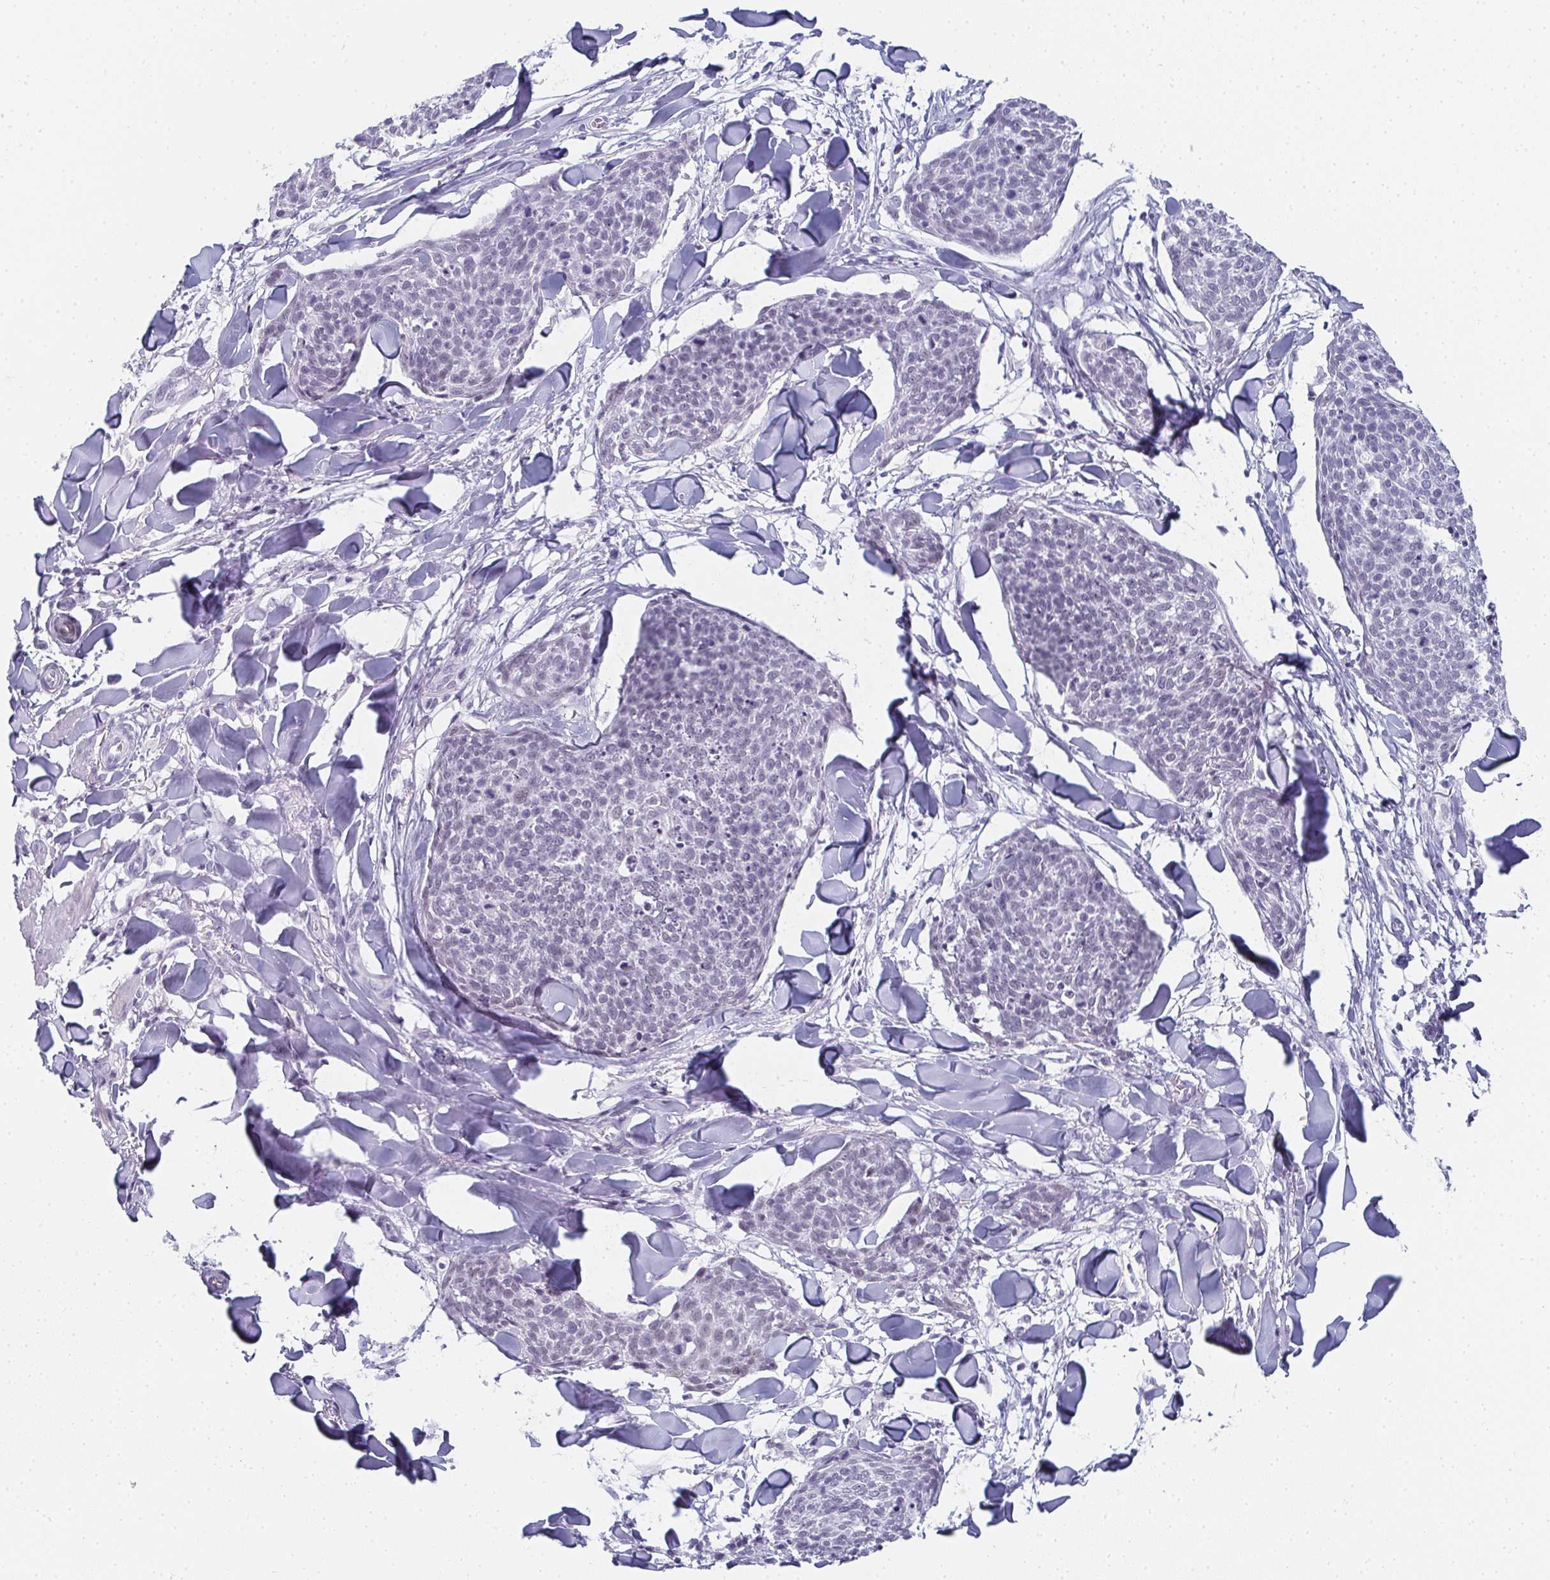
{"staining": {"intensity": "negative", "quantity": "none", "location": "none"}, "tissue": "skin cancer", "cell_type": "Tumor cells", "image_type": "cancer", "snomed": [{"axis": "morphology", "description": "Squamous cell carcinoma, NOS"}, {"axis": "topography", "description": "Skin"}, {"axis": "topography", "description": "Vulva"}], "caption": "Tumor cells show no significant staining in skin cancer.", "gene": "PYCR3", "patient": {"sex": "female", "age": 75}}